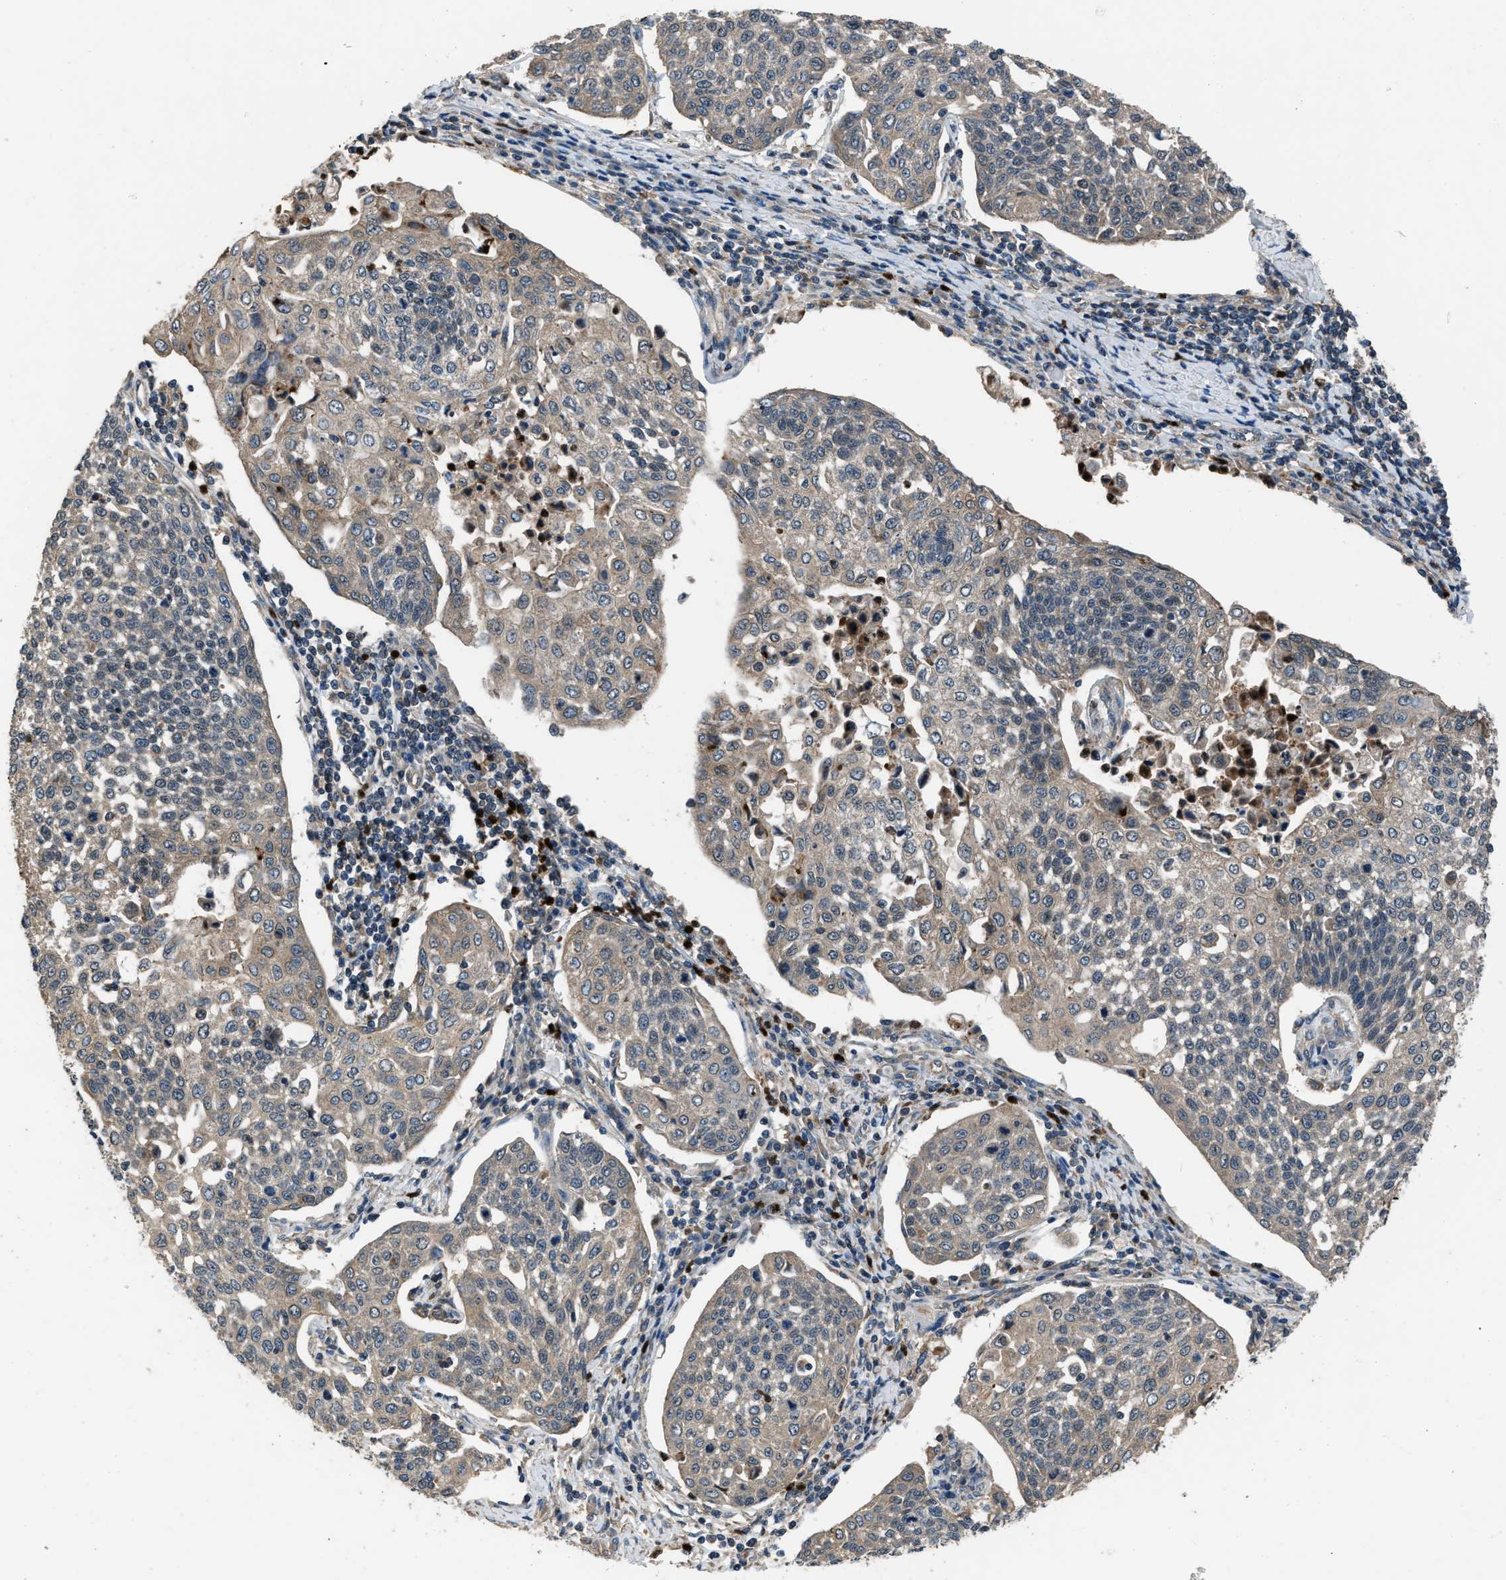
{"staining": {"intensity": "weak", "quantity": ">75%", "location": "cytoplasmic/membranous"}, "tissue": "cervical cancer", "cell_type": "Tumor cells", "image_type": "cancer", "snomed": [{"axis": "morphology", "description": "Squamous cell carcinoma, NOS"}, {"axis": "topography", "description": "Cervix"}], "caption": "A low amount of weak cytoplasmic/membranous staining is identified in approximately >75% of tumor cells in cervical cancer tissue. (Brightfield microscopy of DAB IHC at high magnification).", "gene": "USP25", "patient": {"sex": "female", "age": 34}}